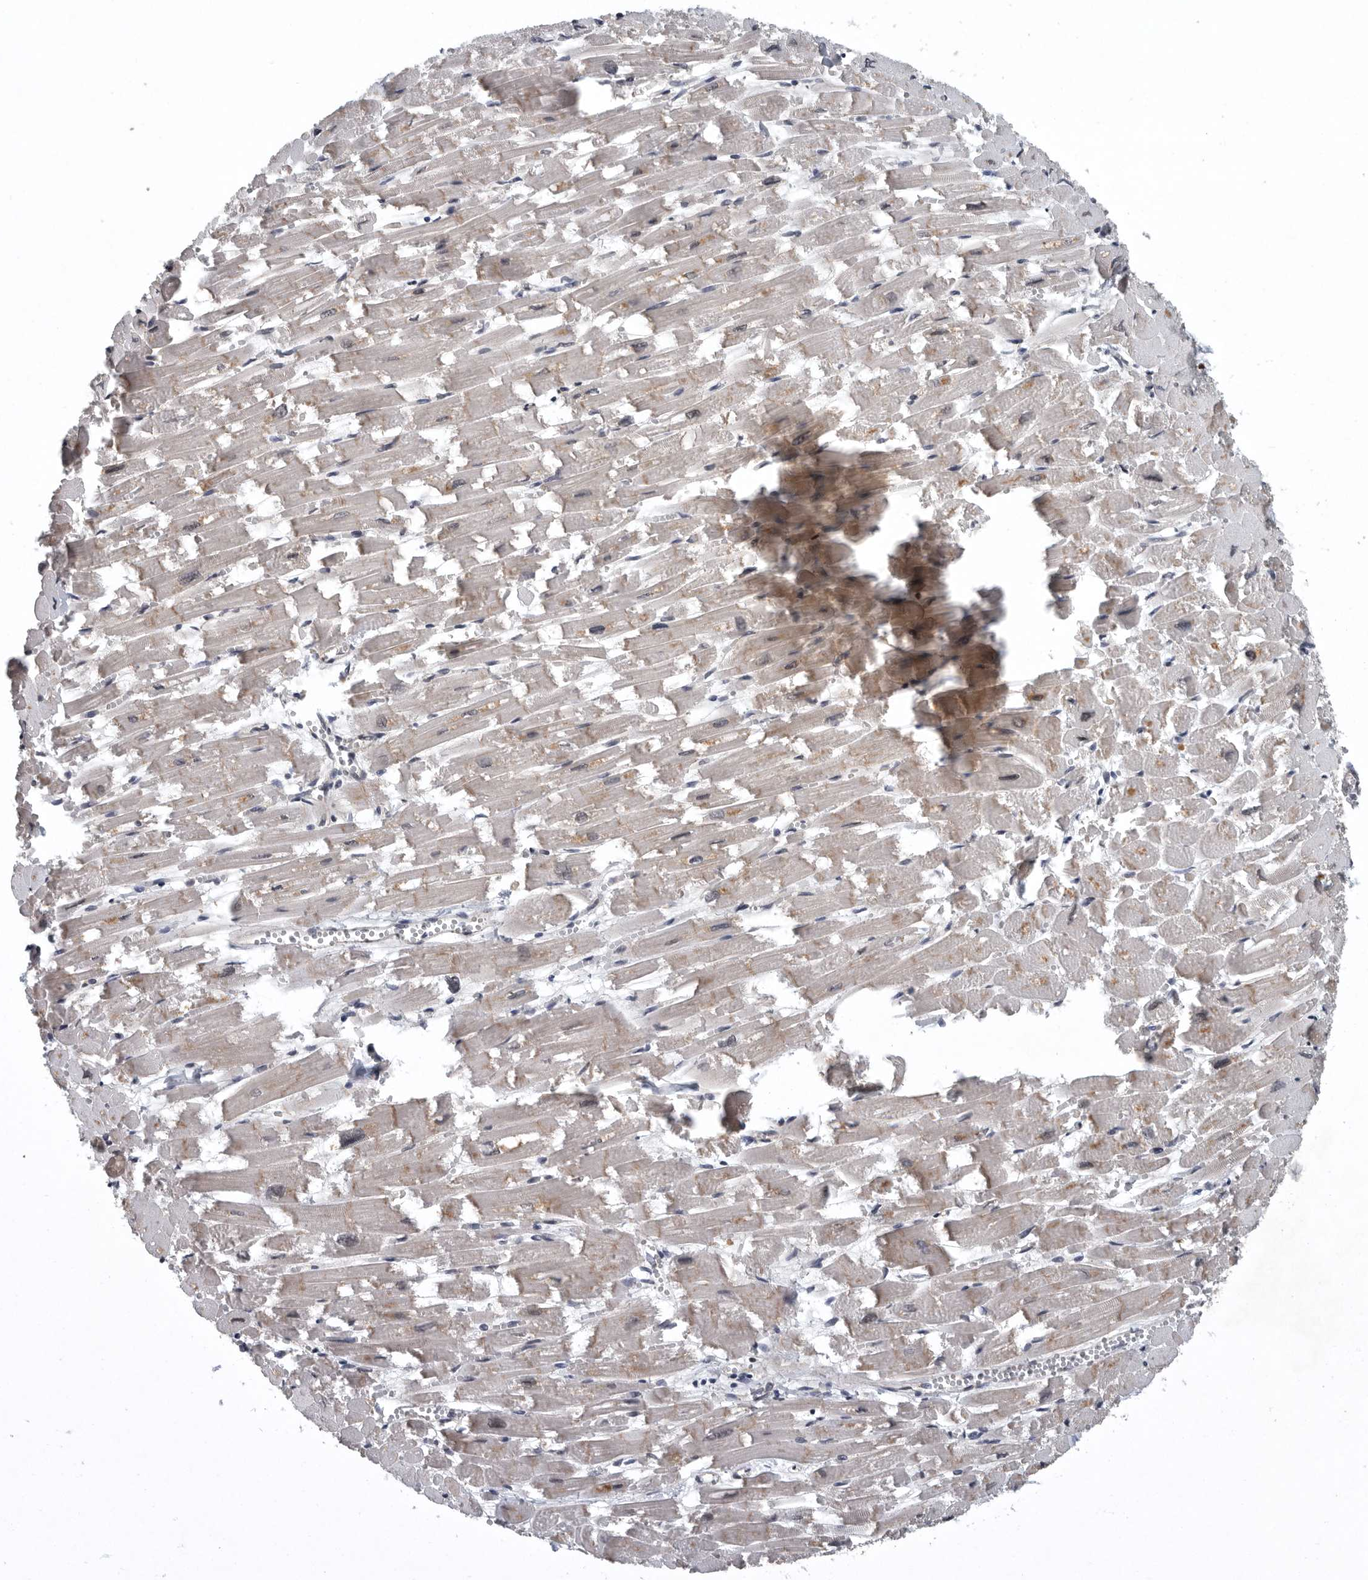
{"staining": {"intensity": "weak", "quantity": "25%-75%", "location": "cytoplasmic/membranous"}, "tissue": "heart muscle", "cell_type": "Cardiomyocytes", "image_type": "normal", "snomed": [{"axis": "morphology", "description": "Normal tissue, NOS"}, {"axis": "topography", "description": "Heart"}], "caption": "Immunohistochemical staining of normal heart muscle demonstrates weak cytoplasmic/membranous protein expression in about 25%-75% of cardiomyocytes. (brown staining indicates protein expression, while blue staining denotes nuclei).", "gene": "SENP7", "patient": {"sex": "male", "age": 54}}